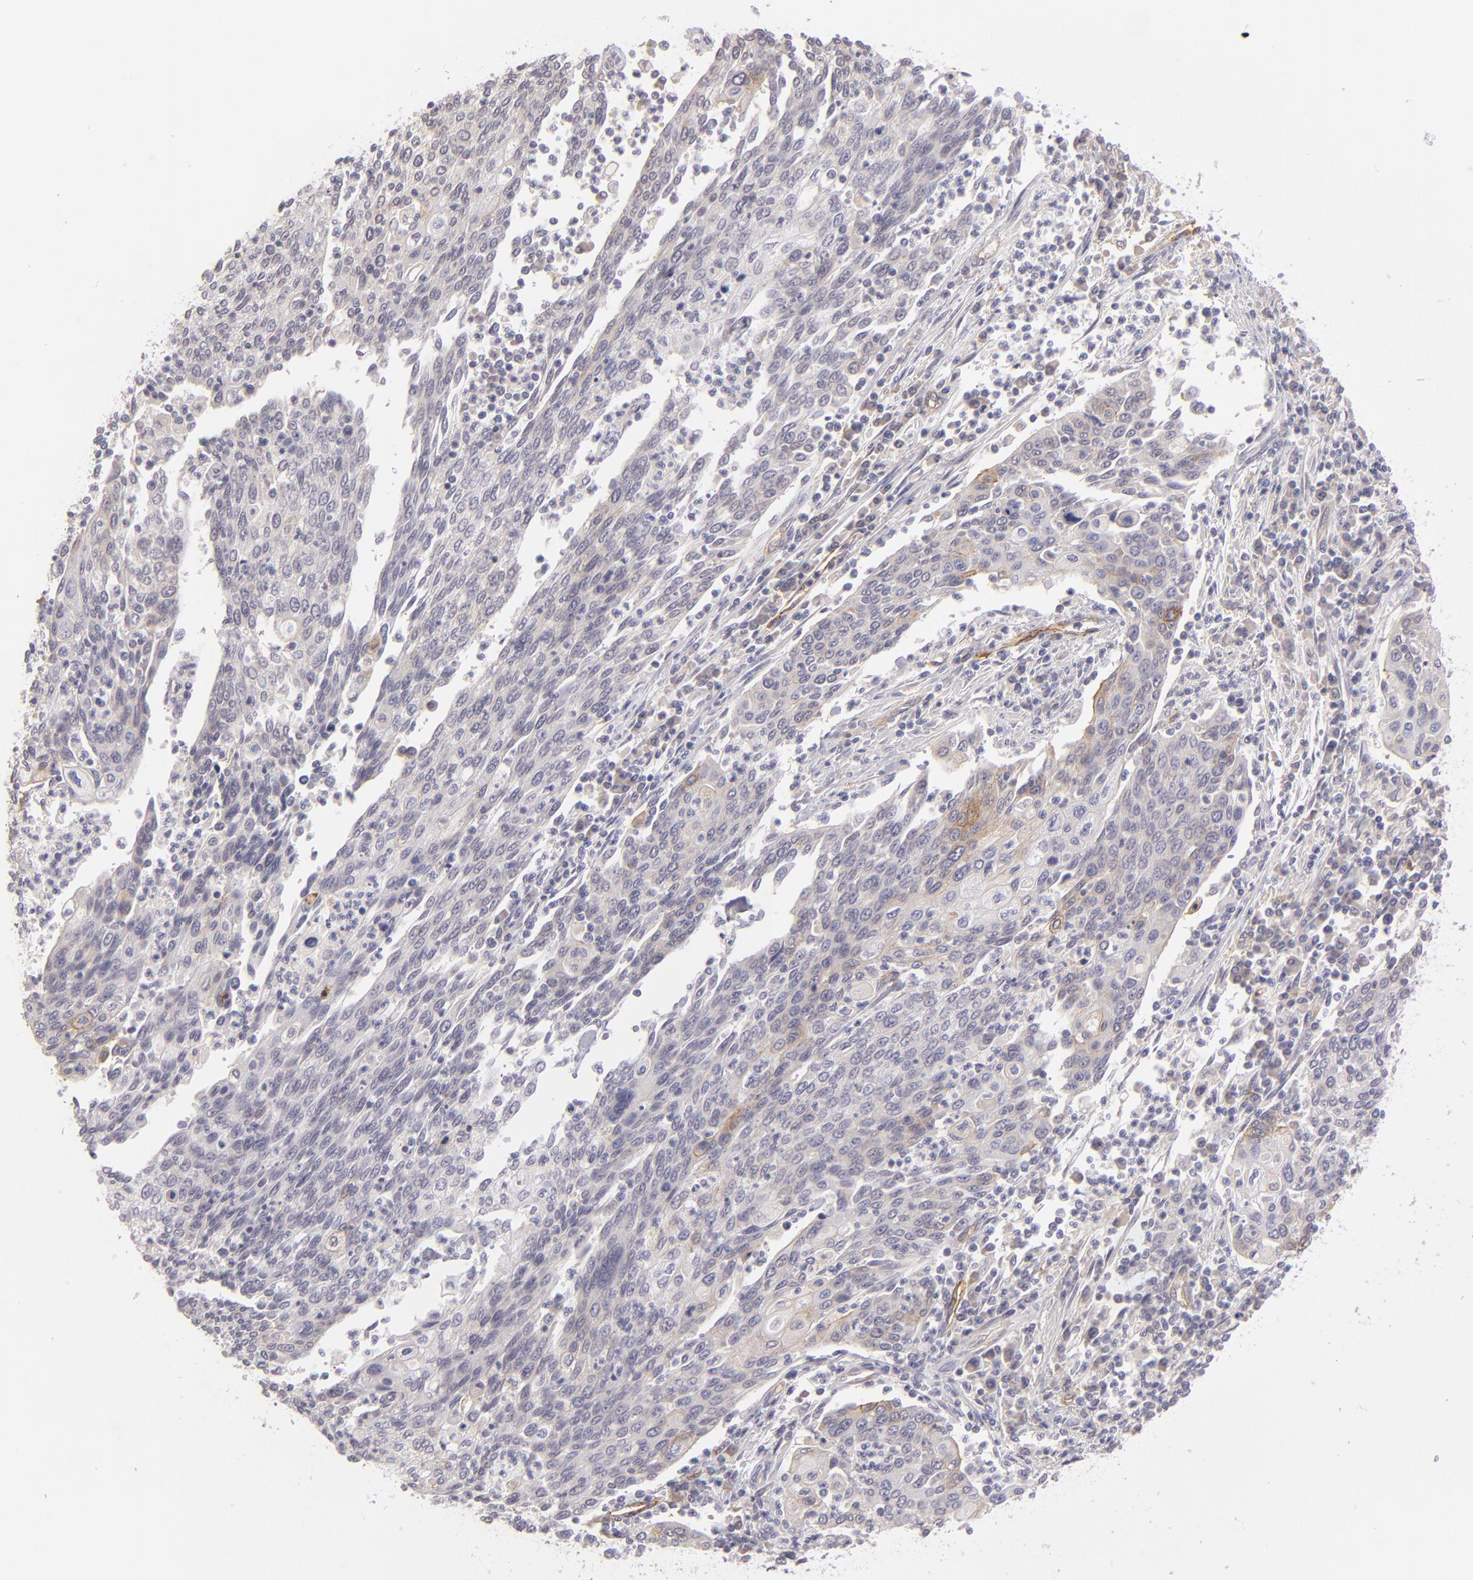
{"staining": {"intensity": "moderate", "quantity": "<25%", "location": "cytoplasmic/membranous"}, "tissue": "cervical cancer", "cell_type": "Tumor cells", "image_type": "cancer", "snomed": [{"axis": "morphology", "description": "Squamous cell carcinoma, NOS"}, {"axis": "topography", "description": "Cervix"}], "caption": "Immunohistochemical staining of human cervical squamous cell carcinoma exhibits low levels of moderate cytoplasmic/membranous expression in approximately <25% of tumor cells.", "gene": "THBD", "patient": {"sex": "female", "age": 40}}